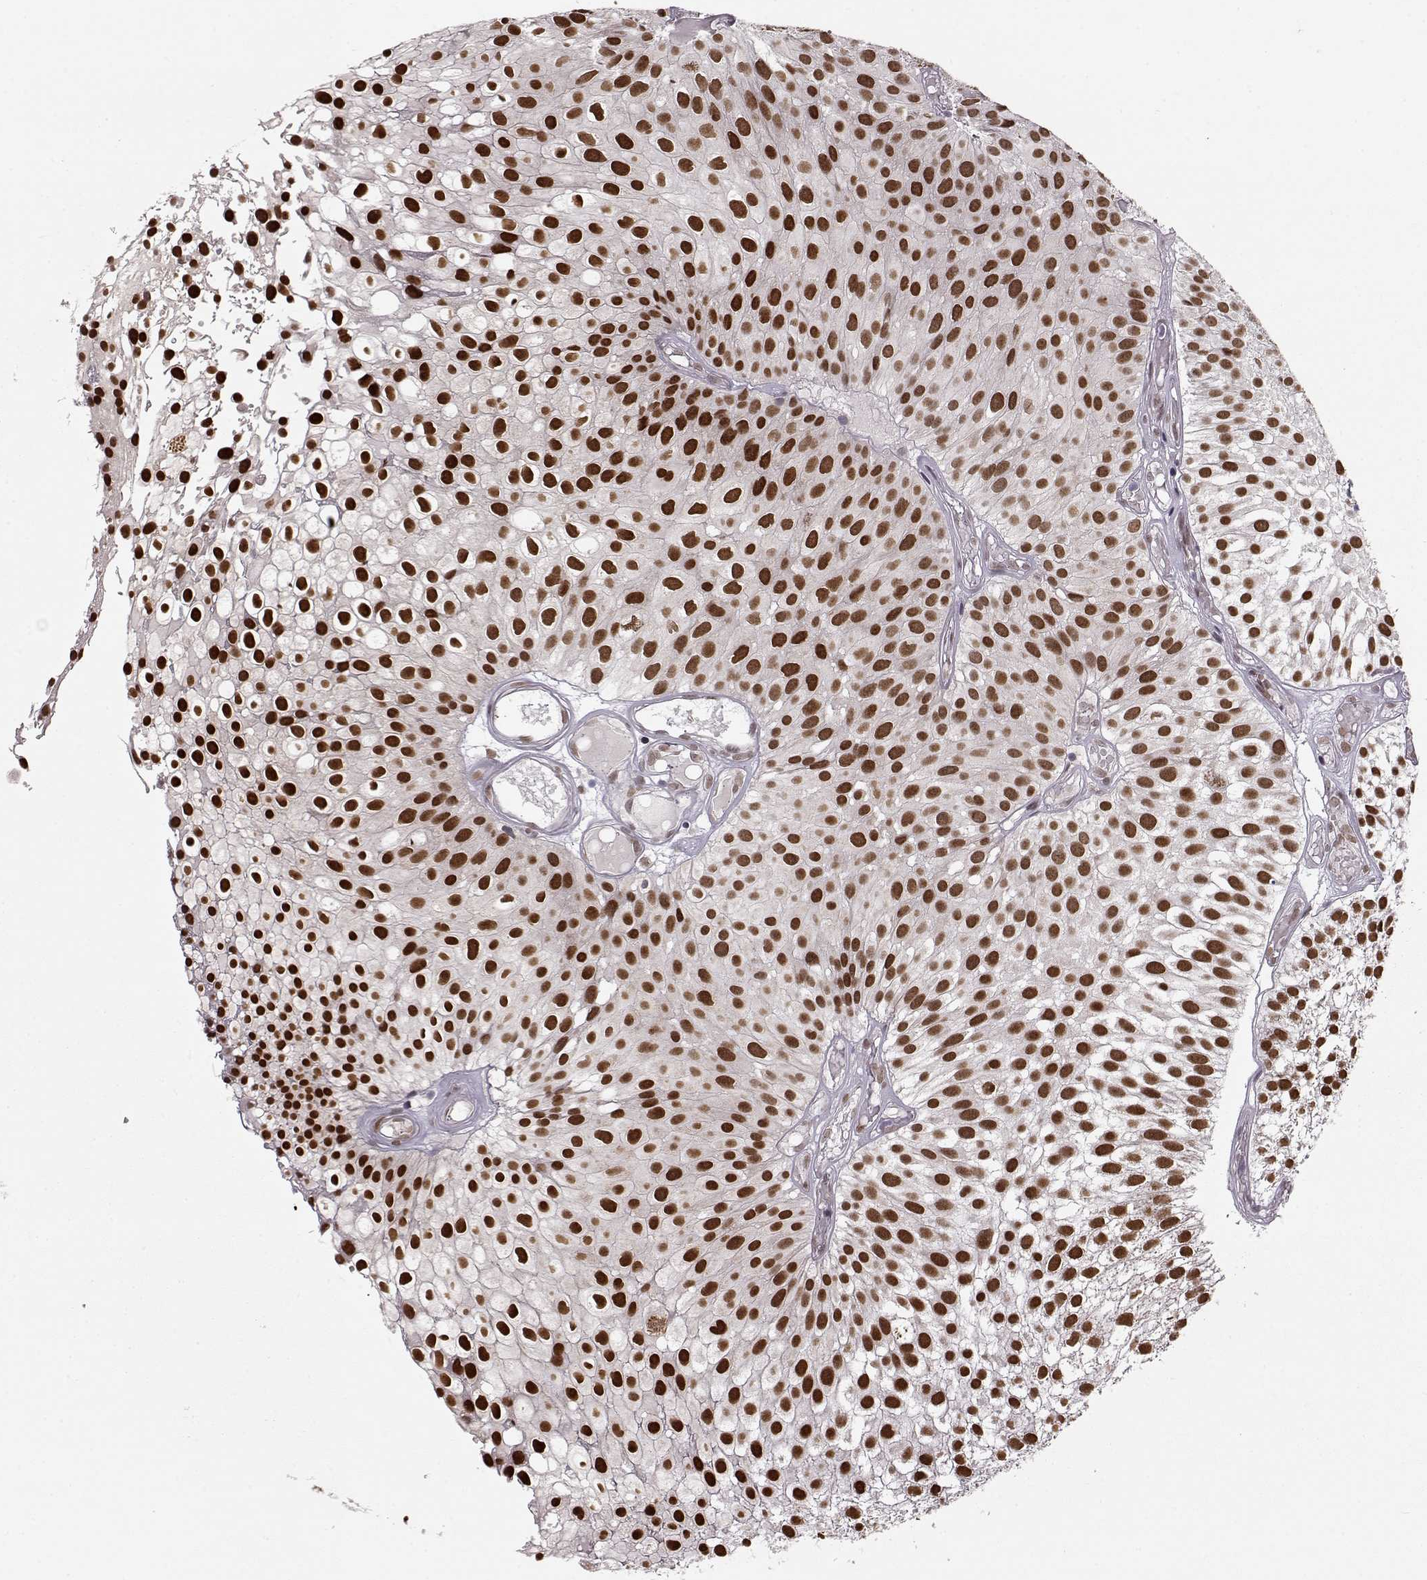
{"staining": {"intensity": "strong", "quantity": ">75%", "location": "nuclear"}, "tissue": "urothelial cancer", "cell_type": "Tumor cells", "image_type": "cancer", "snomed": [{"axis": "morphology", "description": "Urothelial carcinoma, Low grade"}, {"axis": "topography", "description": "Urinary bladder"}], "caption": "Immunohistochemistry photomicrograph of urothelial cancer stained for a protein (brown), which demonstrates high levels of strong nuclear positivity in approximately >75% of tumor cells.", "gene": "RAI1", "patient": {"sex": "male", "age": 79}}